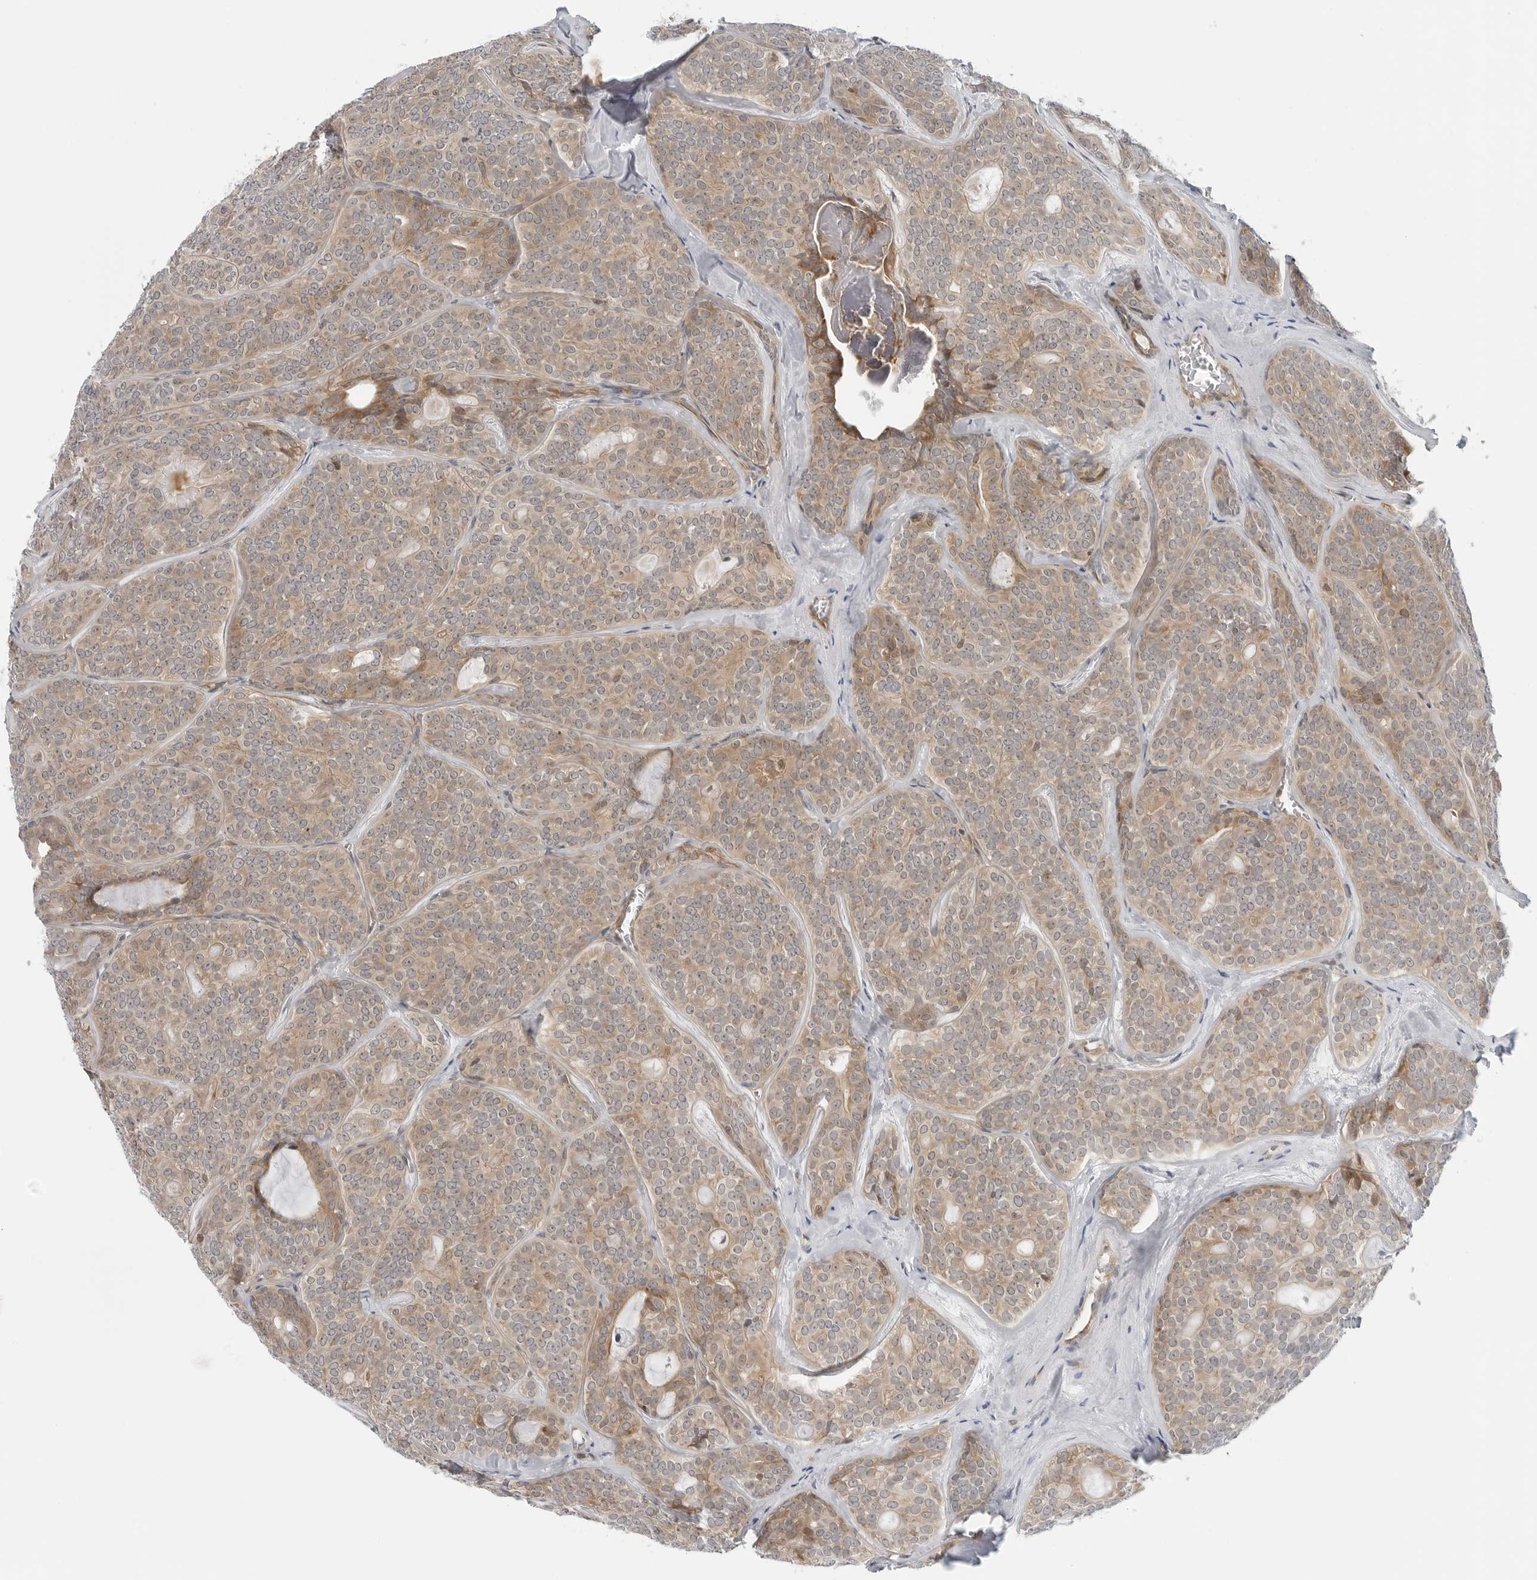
{"staining": {"intensity": "weak", "quantity": ">75%", "location": "cytoplasmic/membranous"}, "tissue": "head and neck cancer", "cell_type": "Tumor cells", "image_type": "cancer", "snomed": [{"axis": "morphology", "description": "Adenocarcinoma, NOS"}, {"axis": "topography", "description": "Head-Neck"}], "caption": "Head and neck adenocarcinoma stained with a brown dye displays weak cytoplasmic/membranous positive expression in about >75% of tumor cells.", "gene": "STXBP3", "patient": {"sex": "male", "age": 66}}